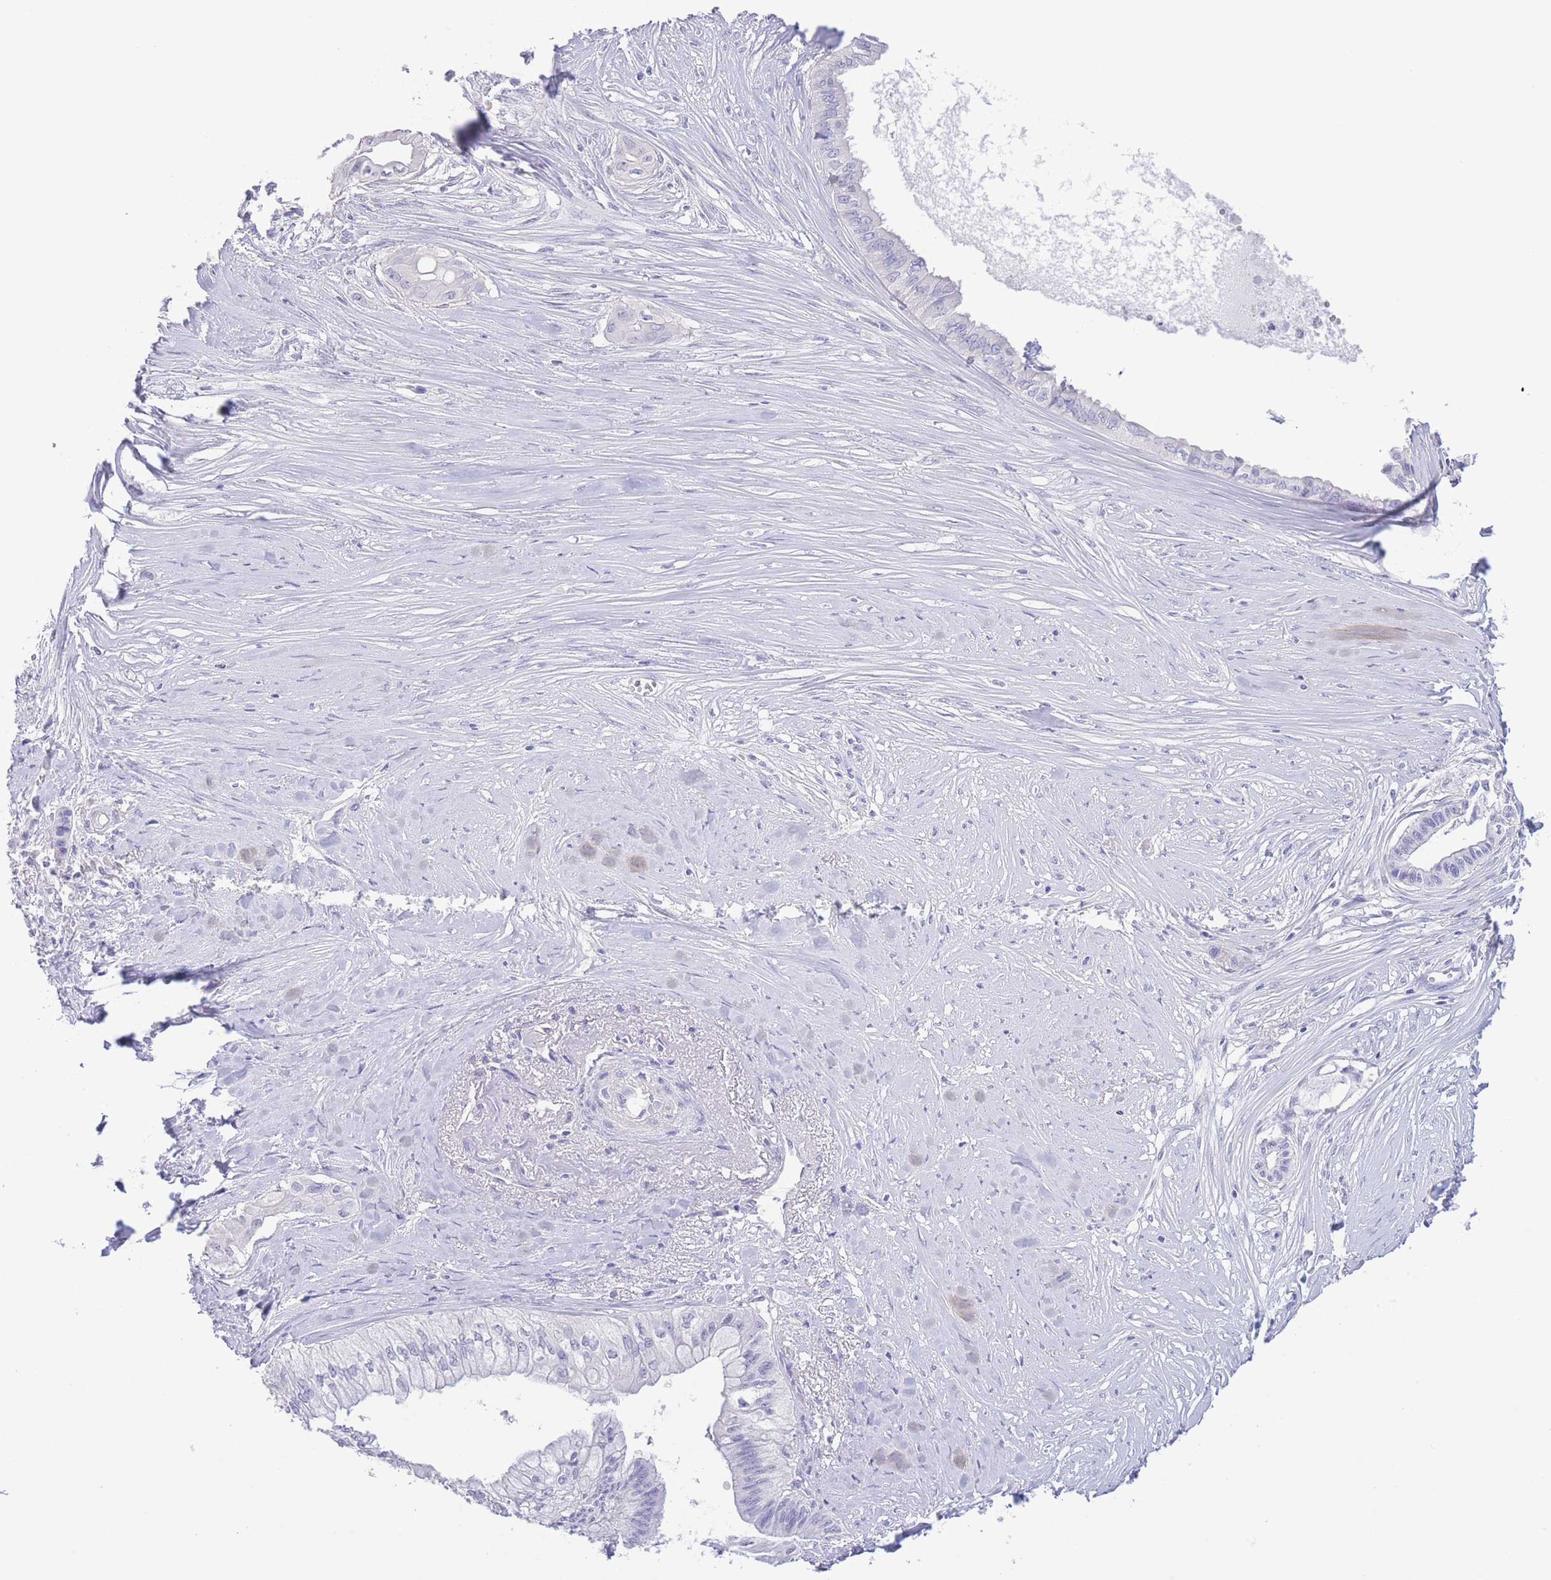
{"staining": {"intensity": "negative", "quantity": "none", "location": "none"}, "tissue": "pancreatic cancer", "cell_type": "Tumor cells", "image_type": "cancer", "snomed": [{"axis": "morphology", "description": "Adenocarcinoma, NOS"}, {"axis": "topography", "description": "Pancreas"}], "caption": "Tumor cells are negative for protein expression in human pancreatic adenocarcinoma.", "gene": "PKLR", "patient": {"sex": "male", "age": 71}}